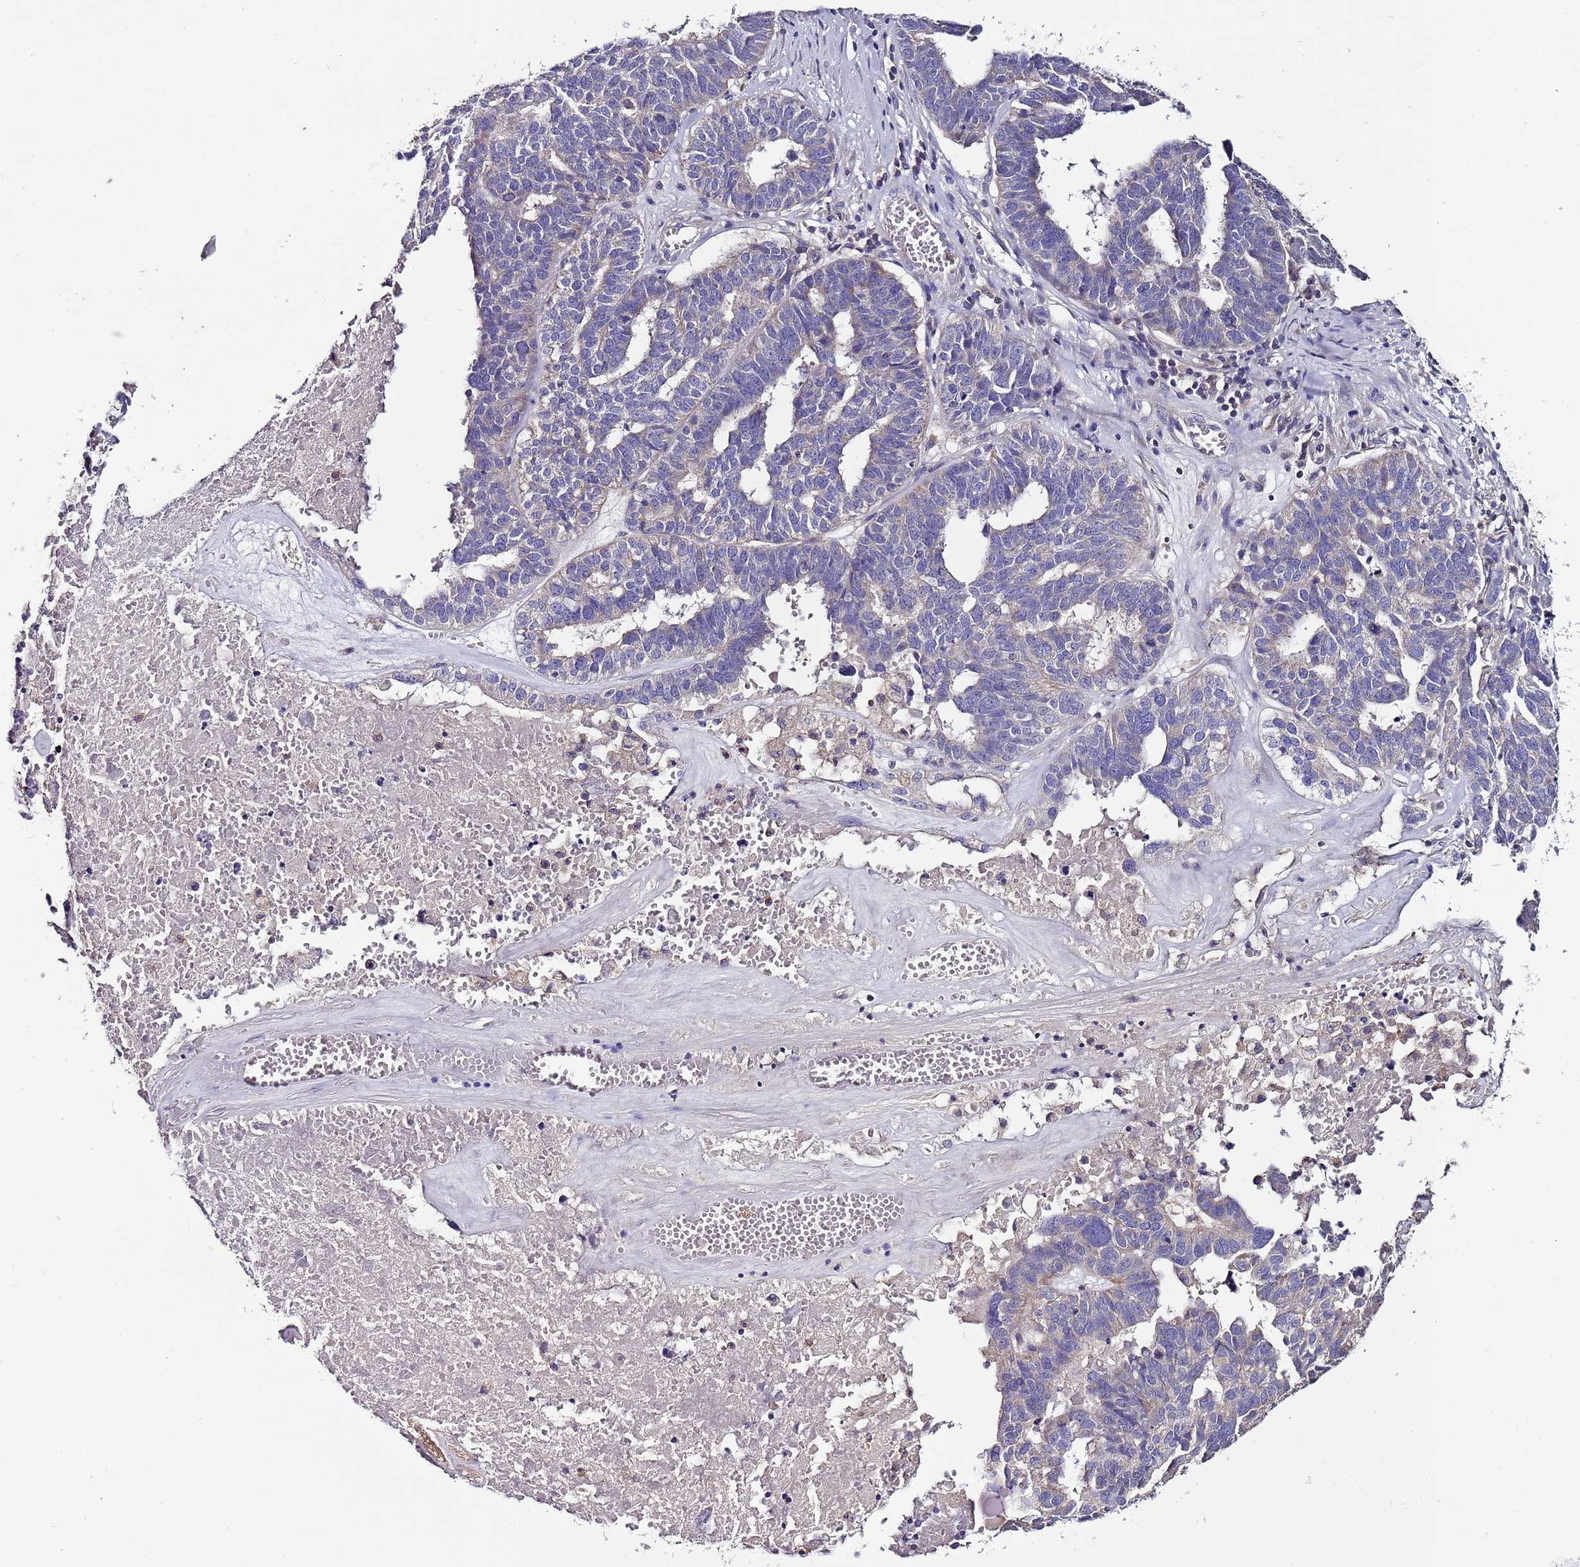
{"staining": {"intensity": "negative", "quantity": "none", "location": "none"}, "tissue": "ovarian cancer", "cell_type": "Tumor cells", "image_type": "cancer", "snomed": [{"axis": "morphology", "description": "Cystadenocarcinoma, serous, NOS"}, {"axis": "topography", "description": "Ovary"}], "caption": "A micrograph of serous cystadenocarcinoma (ovarian) stained for a protein shows no brown staining in tumor cells.", "gene": "IGIP", "patient": {"sex": "female", "age": 59}}